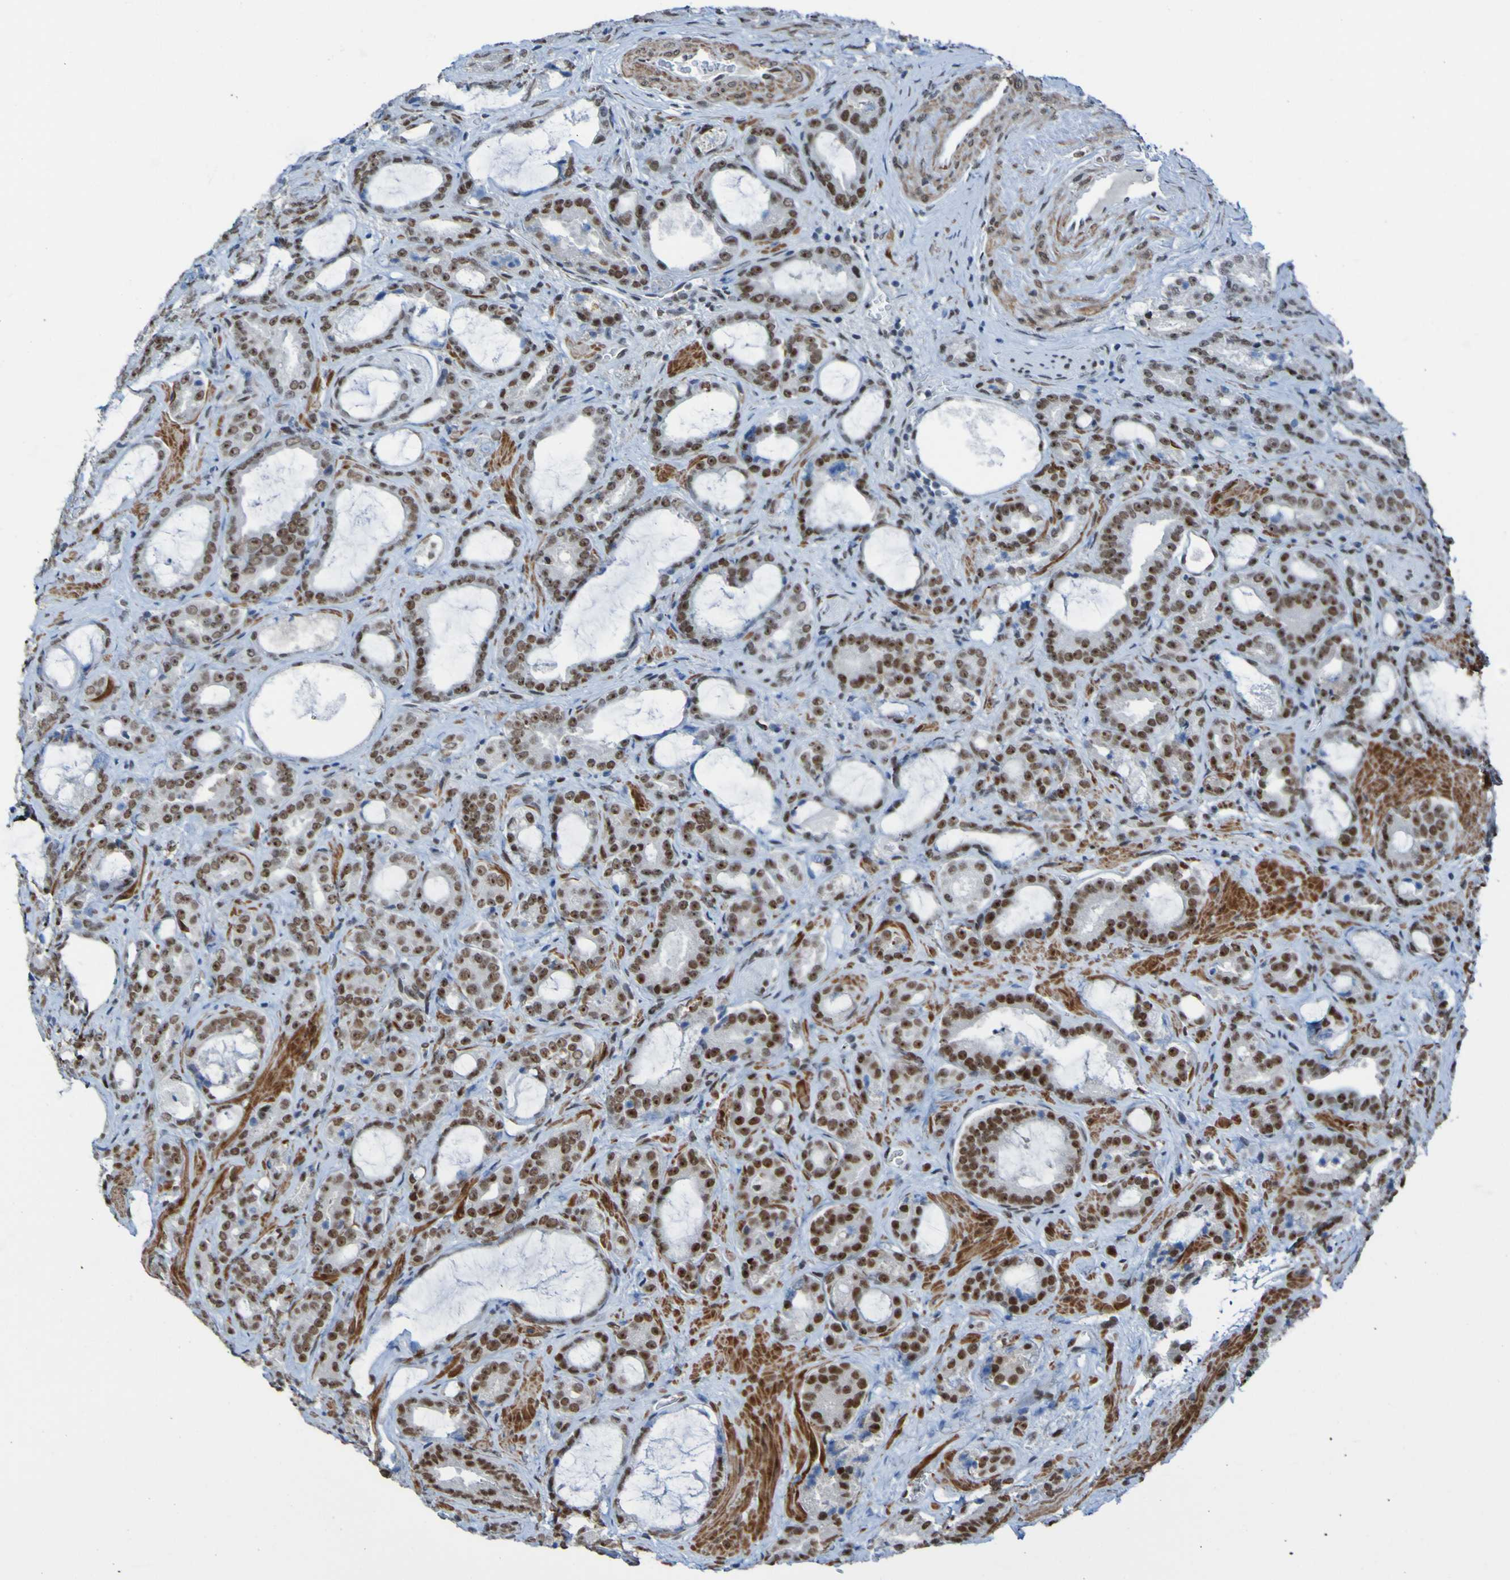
{"staining": {"intensity": "strong", "quantity": ">75%", "location": "nuclear"}, "tissue": "prostate cancer", "cell_type": "Tumor cells", "image_type": "cancer", "snomed": [{"axis": "morphology", "description": "Adenocarcinoma, Low grade"}, {"axis": "topography", "description": "Prostate"}], "caption": "Immunohistochemistry photomicrograph of human prostate cancer (adenocarcinoma (low-grade)) stained for a protein (brown), which shows high levels of strong nuclear staining in approximately >75% of tumor cells.", "gene": "PHF2", "patient": {"sex": "male", "age": 60}}